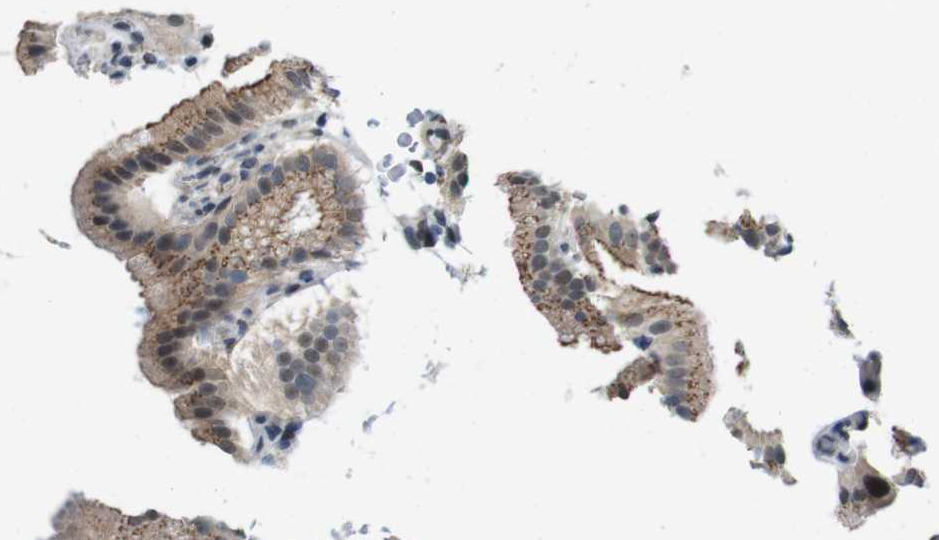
{"staining": {"intensity": "moderate", "quantity": ">75%", "location": "cytoplasmic/membranous"}, "tissue": "gallbladder", "cell_type": "Glandular cells", "image_type": "normal", "snomed": [{"axis": "morphology", "description": "Normal tissue, NOS"}, {"axis": "topography", "description": "Gallbladder"}], "caption": "IHC image of unremarkable gallbladder: human gallbladder stained using immunohistochemistry exhibits medium levels of moderate protein expression localized specifically in the cytoplasmic/membranous of glandular cells, appearing as a cytoplasmic/membranous brown color.", "gene": "SKI", "patient": {"sex": "male", "age": 54}}